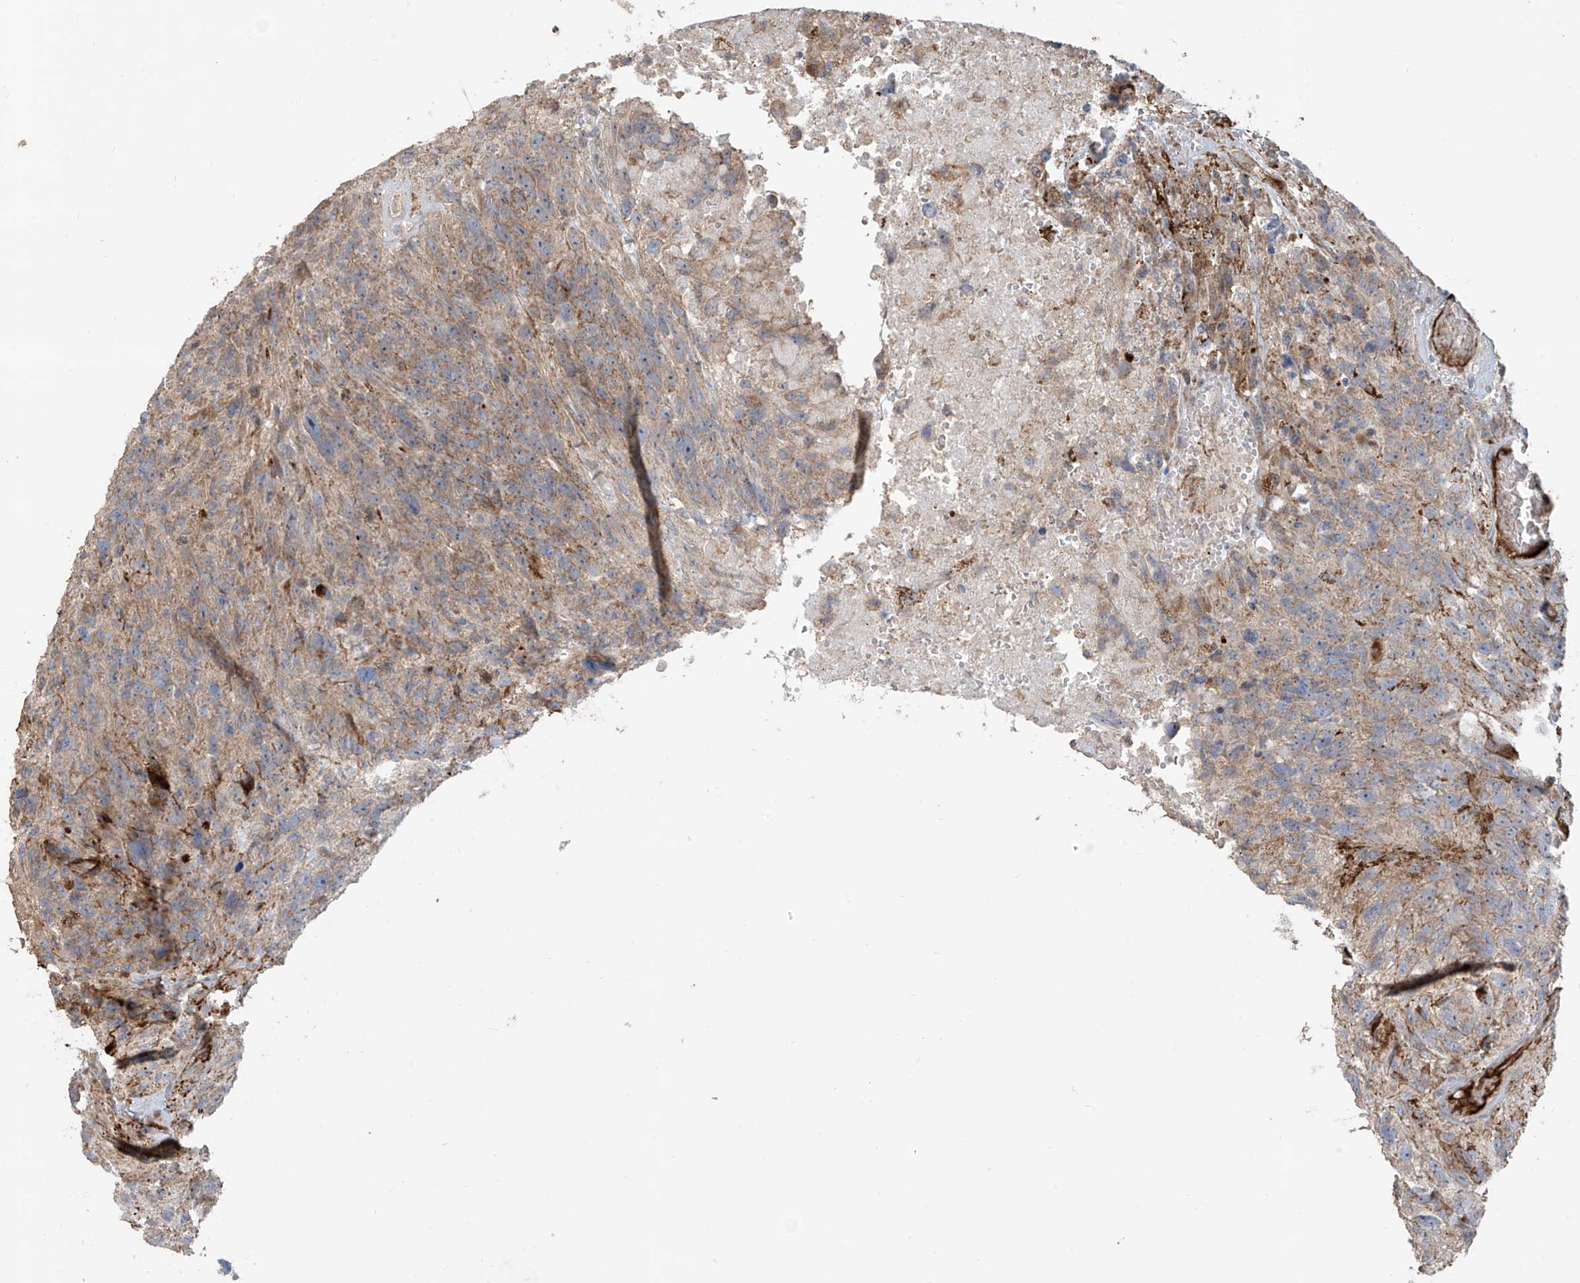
{"staining": {"intensity": "weak", "quantity": "<25%", "location": "cytoplasmic/membranous"}, "tissue": "glioma", "cell_type": "Tumor cells", "image_type": "cancer", "snomed": [{"axis": "morphology", "description": "Glioma, malignant, High grade"}, {"axis": "topography", "description": "Brain"}], "caption": "A high-resolution image shows immunohistochemistry staining of malignant glioma (high-grade), which reveals no significant staining in tumor cells.", "gene": "ABTB1", "patient": {"sex": "male", "age": 69}}